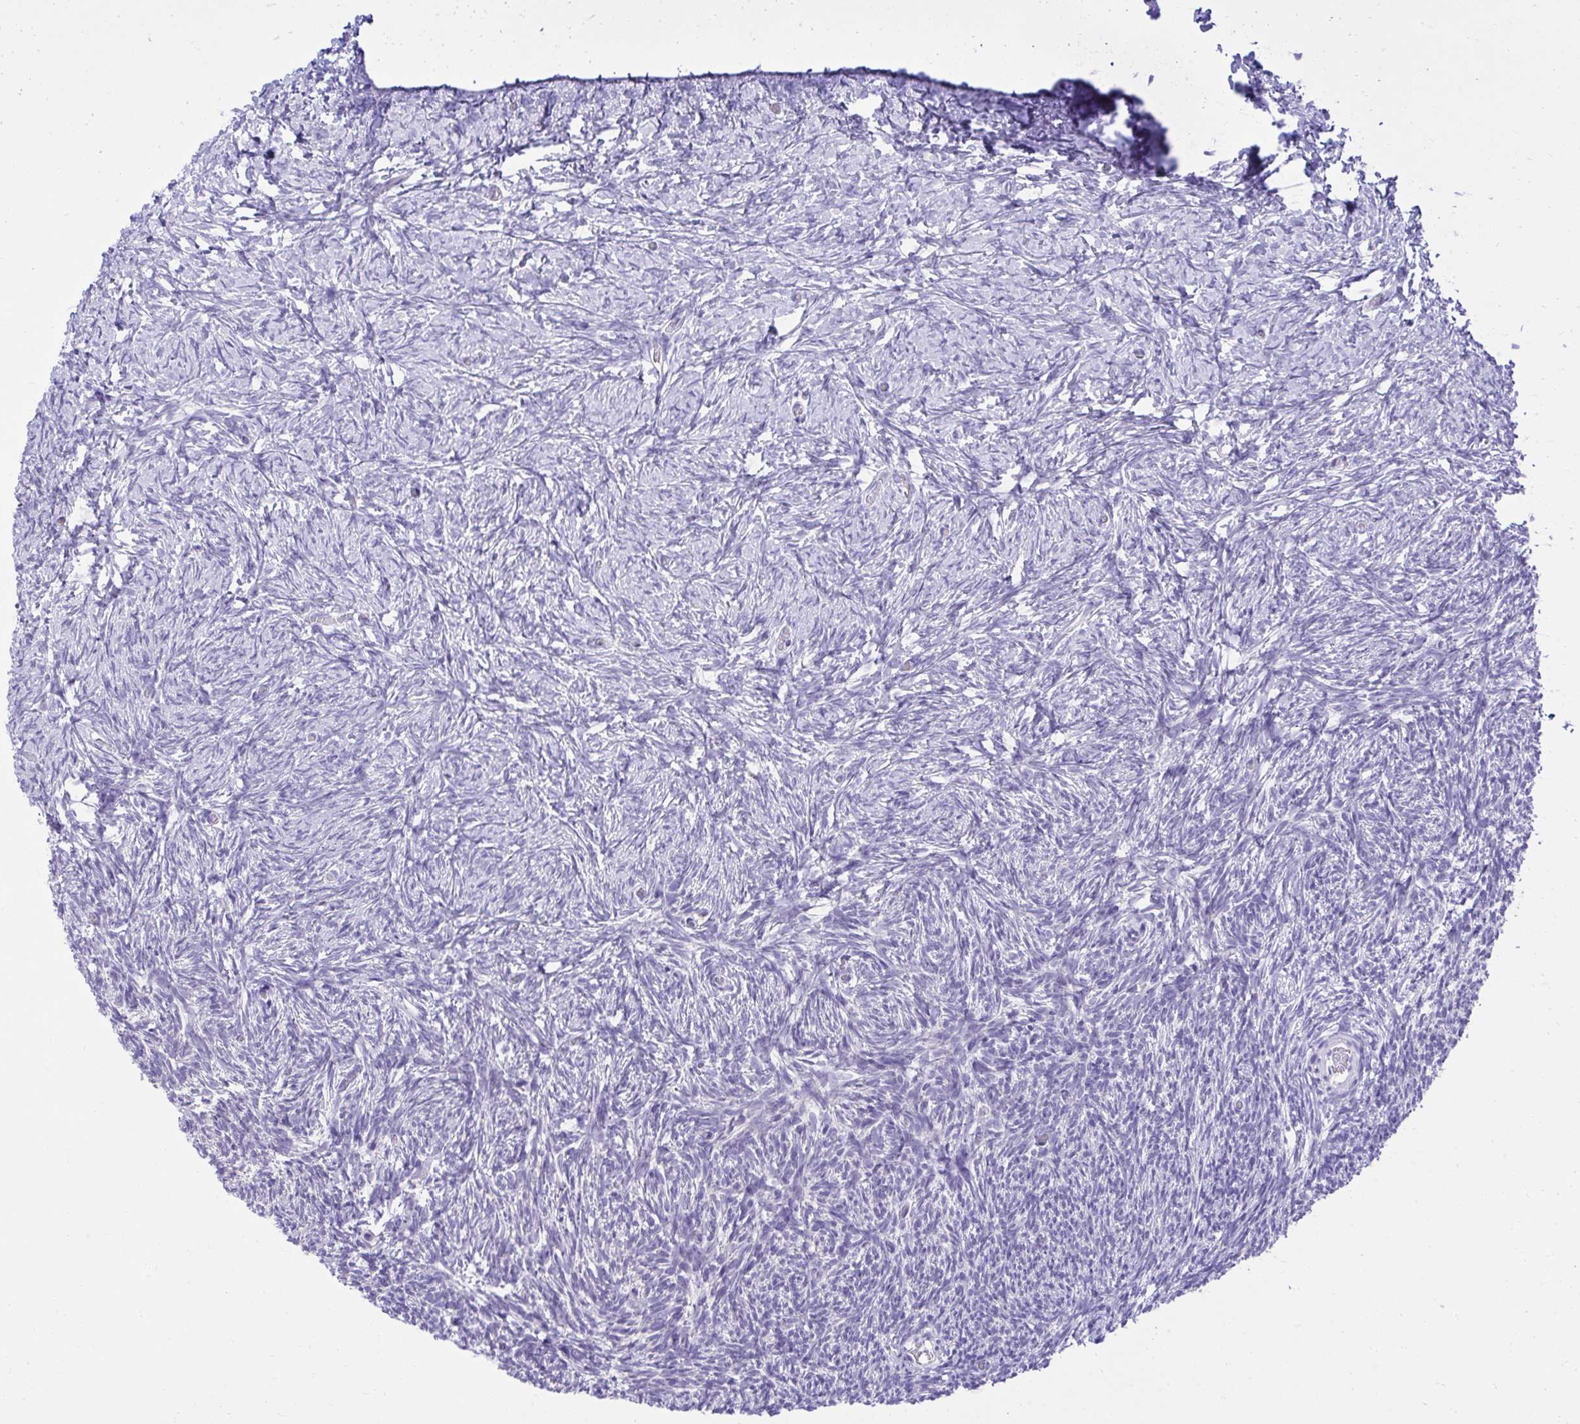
{"staining": {"intensity": "negative", "quantity": "none", "location": "none"}, "tissue": "ovary", "cell_type": "Follicle cells", "image_type": "normal", "snomed": [{"axis": "morphology", "description": "Normal tissue, NOS"}, {"axis": "topography", "description": "Ovary"}], "caption": "Human ovary stained for a protein using IHC reveals no staining in follicle cells.", "gene": "PSD", "patient": {"sex": "female", "age": 39}}